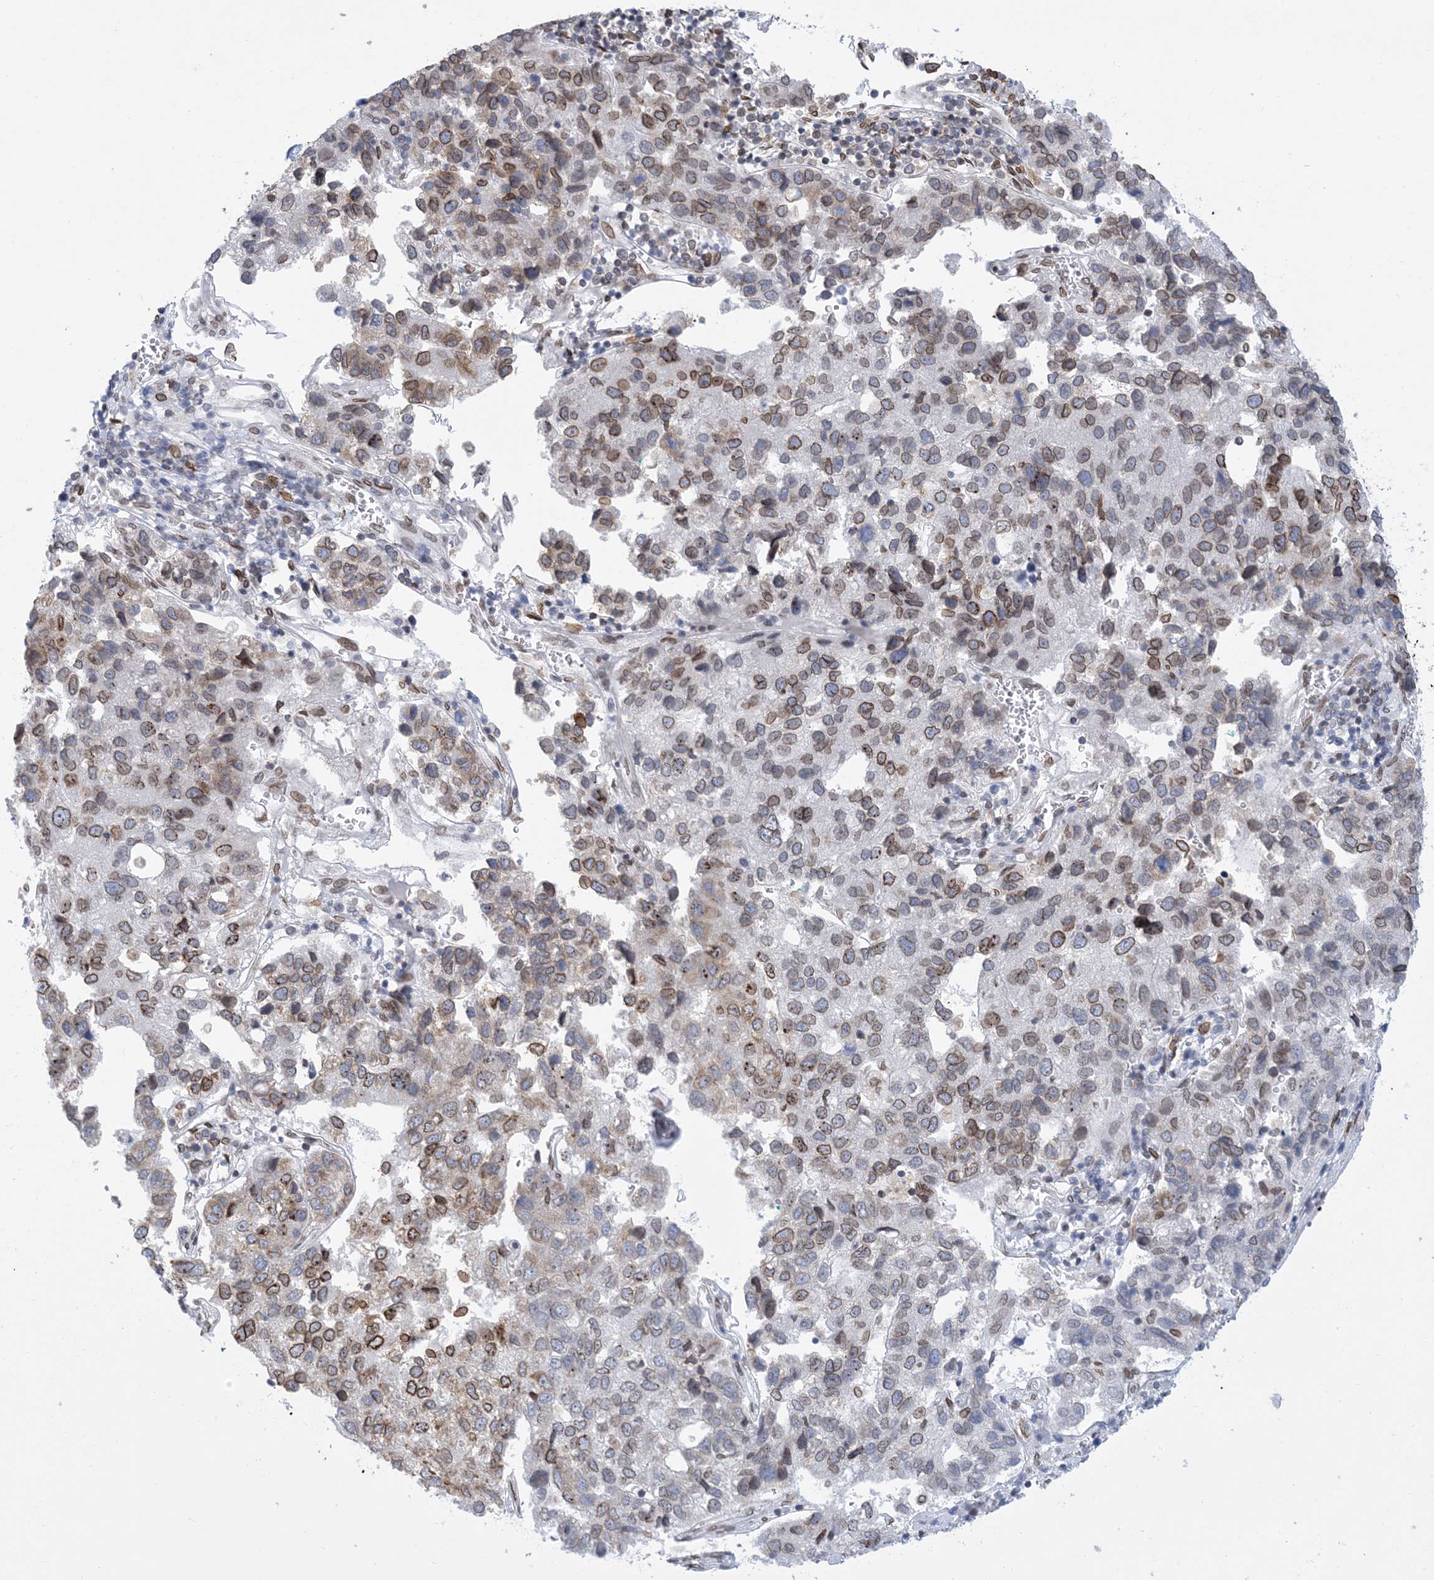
{"staining": {"intensity": "moderate", "quantity": "25%-75%", "location": "cytoplasmic/membranous,nuclear"}, "tissue": "pancreatic cancer", "cell_type": "Tumor cells", "image_type": "cancer", "snomed": [{"axis": "morphology", "description": "Adenocarcinoma, NOS"}, {"axis": "topography", "description": "Pancreas"}], "caption": "High-power microscopy captured an immunohistochemistry photomicrograph of pancreatic cancer, revealing moderate cytoplasmic/membranous and nuclear positivity in approximately 25%-75% of tumor cells.", "gene": "PCYT1A", "patient": {"sex": "female", "age": 61}}